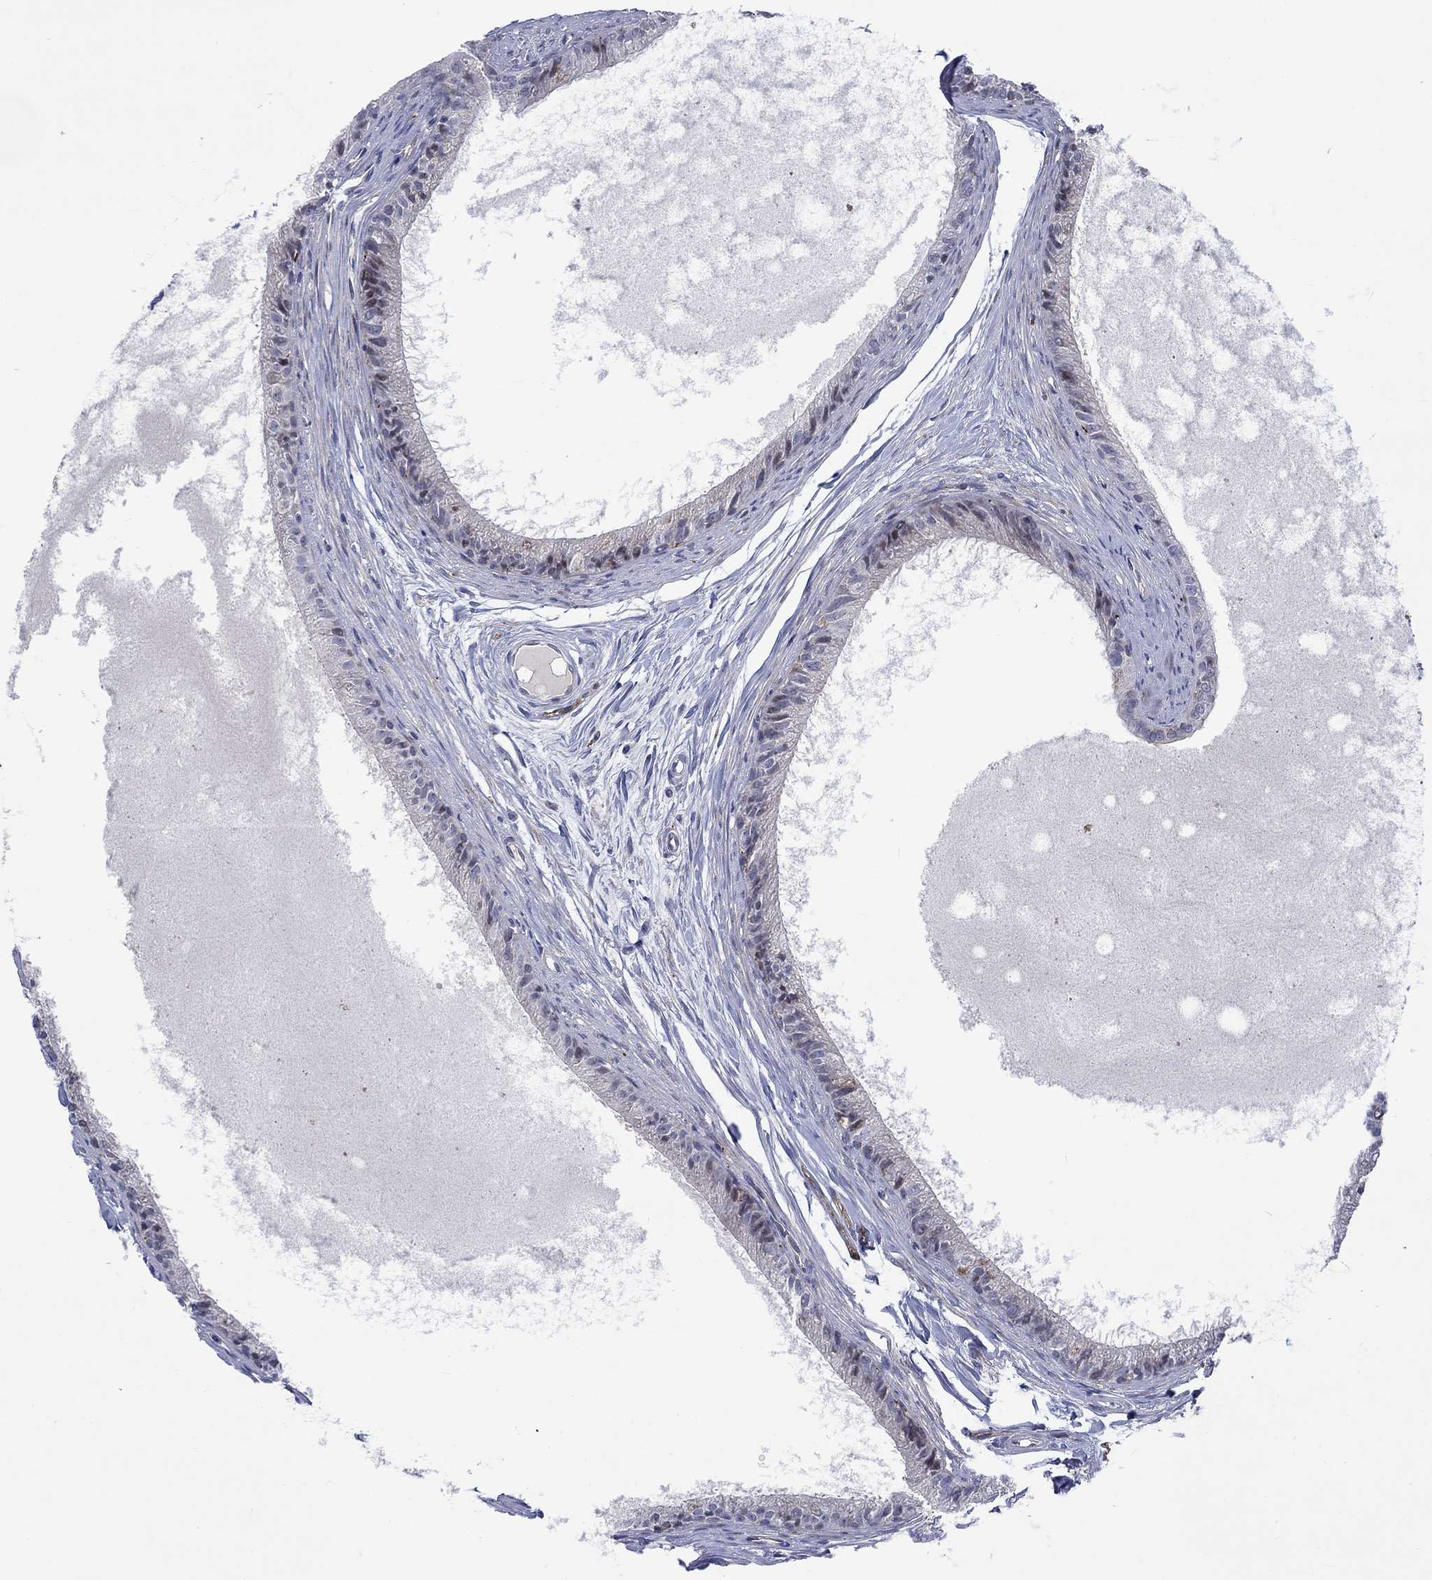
{"staining": {"intensity": "negative", "quantity": "none", "location": "none"}, "tissue": "epididymis", "cell_type": "Glandular cells", "image_type": "normal", "snomed": [{"axis": "morphology", "description": "Normal tissue, NOS"}, {"axis": "topography", "description": "Epididymis"}], "caption": "An IHC image of unremarkable epididymis is shown. There is no staining in glandular cells of epididymis.", "gene": "SLC35F2", "patient": {"sex": "male", "age": 51}}